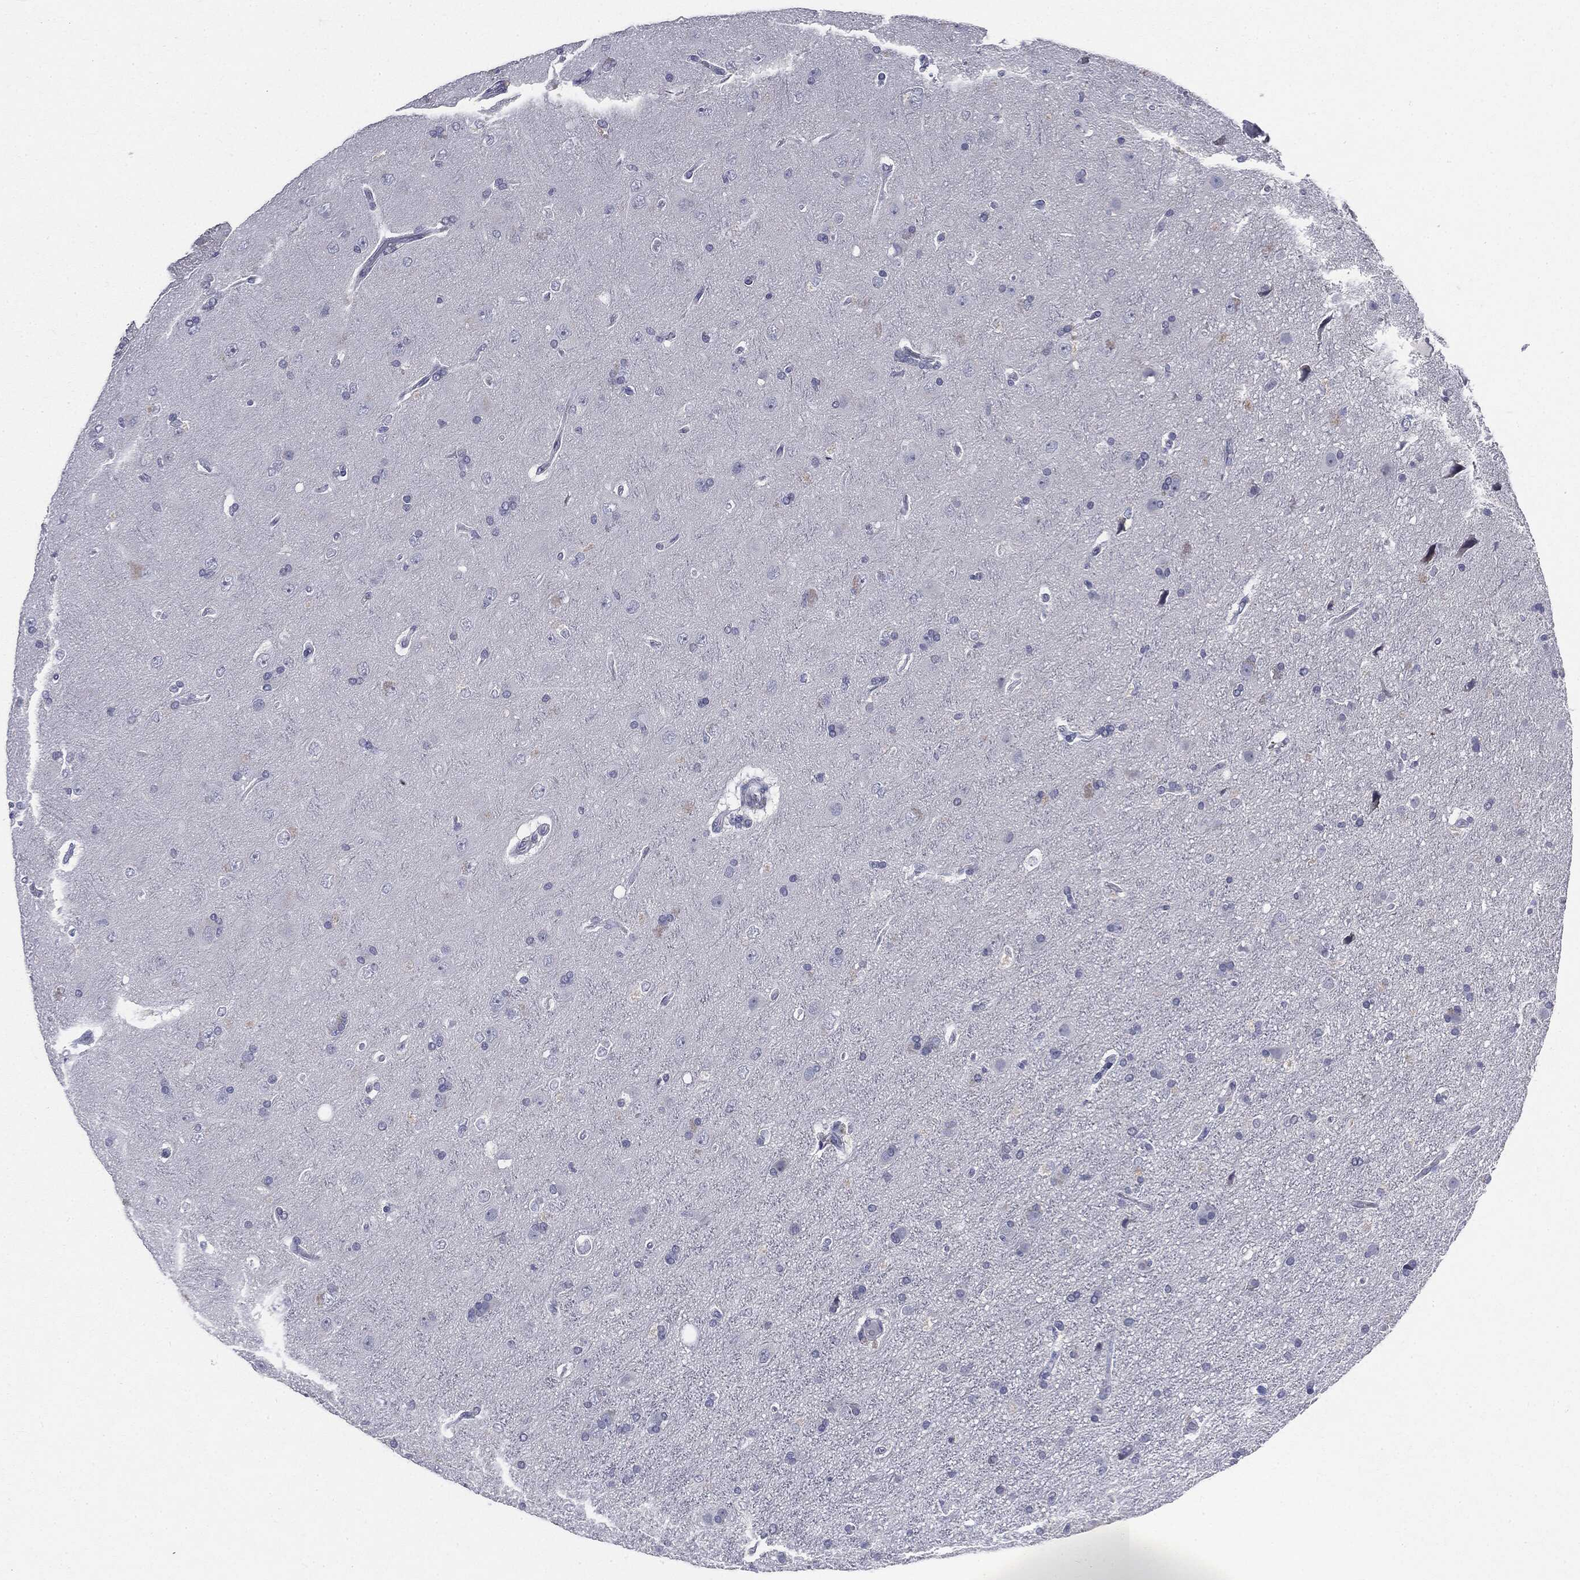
{"staining": {"intensity": "negative", "quantity": "none", "location": "none"}, "tissue": "glioma", "cell_type": "Tumor cells", "image_type": "cancer", "snomed": [{"axis": "morphology", "description": "Glioma, malignant, NOS"}, {"axis": "topography", "description": "Cerebral cortex"}], "caption": "Tumor cells show no significant protein positivity in glioma.", "gene": "CGB1", "patient": {"sex": "male", "age": 58}}